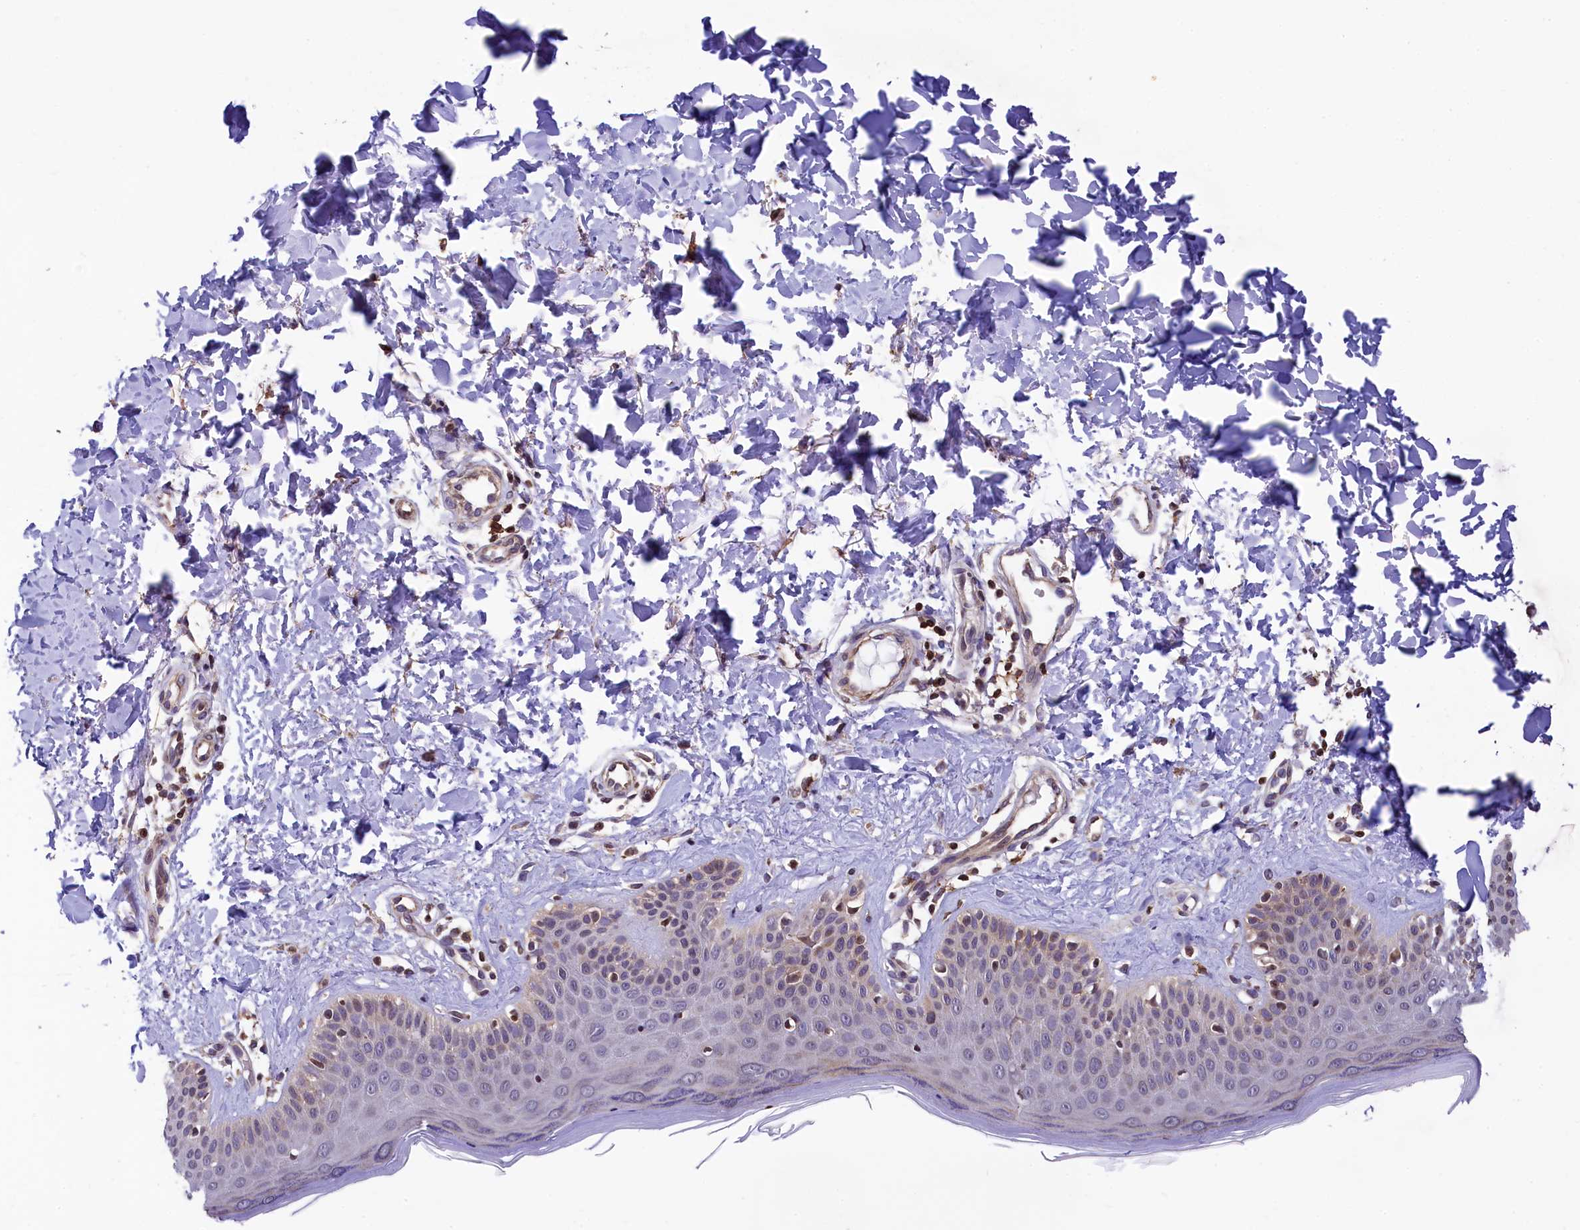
{"staining": {"intensity": "weak", "quantity": "<25%", "location": "cytoplasmic/membranous"}, "tissue": "skin", "cell_type": "Fibroblasts", "image_type": "normal", "snomed": [{"axis": "morphology", "description": "Normal tissue, NOS"}, {"axis": "topography", "description": "Skin"}], "caption": "Protein analysis of normal skin displays no significant expression in fibroblasts.", "gene": "ZNF2", "patient": {"sex": "male", "age": 52}}